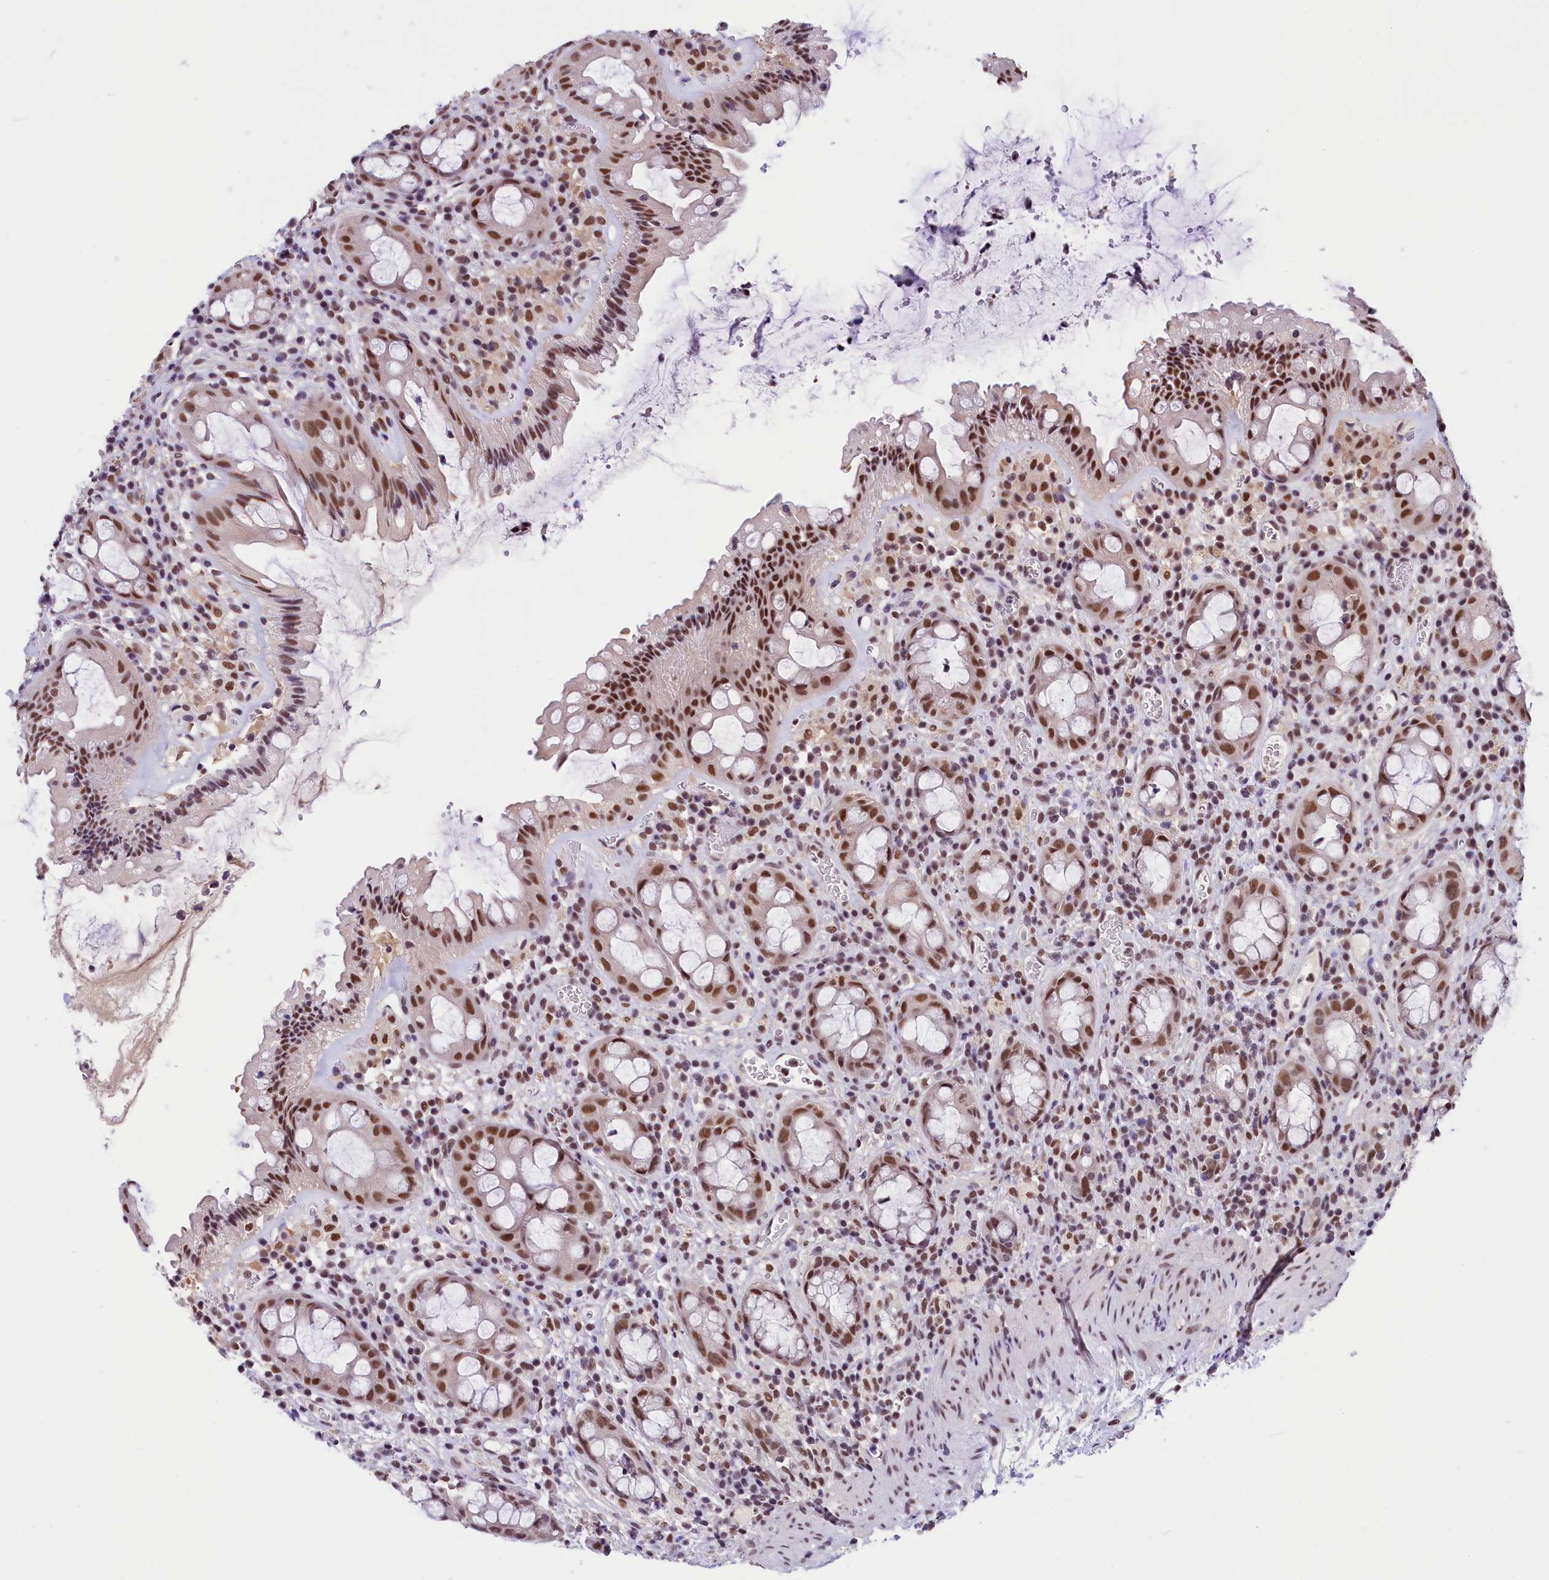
{"staining": {"intensity": "moderate", "quantity": ">75%", "location": "nuclear"}, "tissue": "rectum", "cell_type": "Glandular cells", "image_type": "normal", "snomed": [{"axis": "morphology", "description": "Normal tissue, NOS"}, {"axis": "topography", "description": "Rectum"}], "caption": "DAB (3,3'-diaminobenzidine) immunohistochemical staining of unremarkable rectum shows moderate nuclear protein staining in approximately >75% of glandular cells. Nuclei are stained in blue.", "gene": "ZC3H4", "patient": {"sex": "female", "age": 57}}